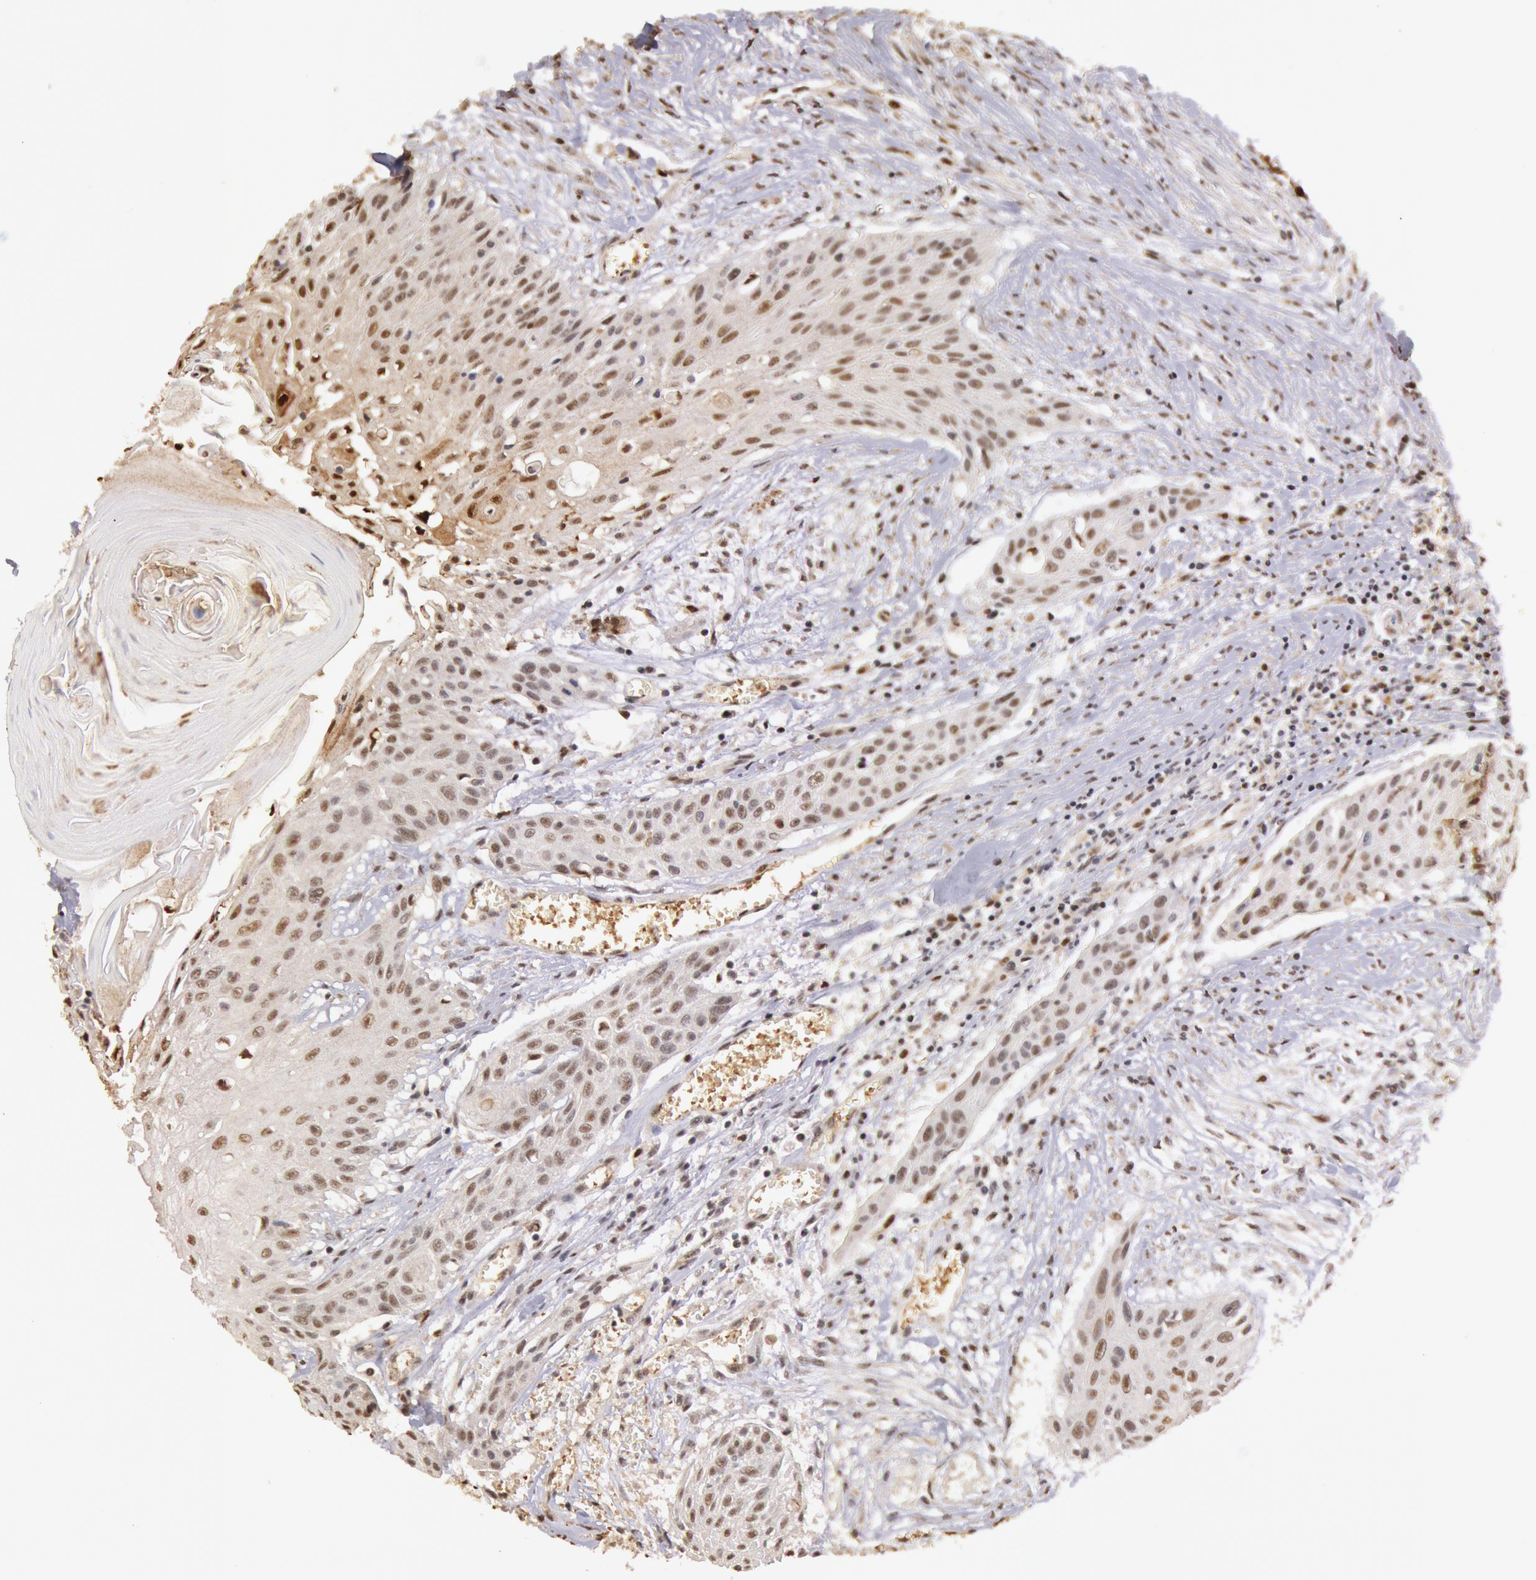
{"staining": {"intensity": "weak", "quantity": "25%-75%", "location": "nuclear"}, "tissue": "head and neck cancer", "cell_type": "Tumor cells", "image_type": "cancer", "snomed": [{"axis": "morphology", "description": "Squamous cell carcinoma, NOS"}, {"axis": "morphology", "description": "Squamous cell carcinoma, metastatic, NOS"}, {"axis": "topography", "description": "Lymph node"}, {"axis": "topography", "description": "Salivary gland"}, {"axis": "topography", "description": "Head-Neck"}], "caption": "This image demonstrates immunohistochemistry (IHC) staining of head and neck metastatic squamous cell carcinoma, with low weak nuclear staining in approximately 25%-75% of tumor cells.", "gene": "LIG4", "patient": {"sex": "female", "age": 74}}